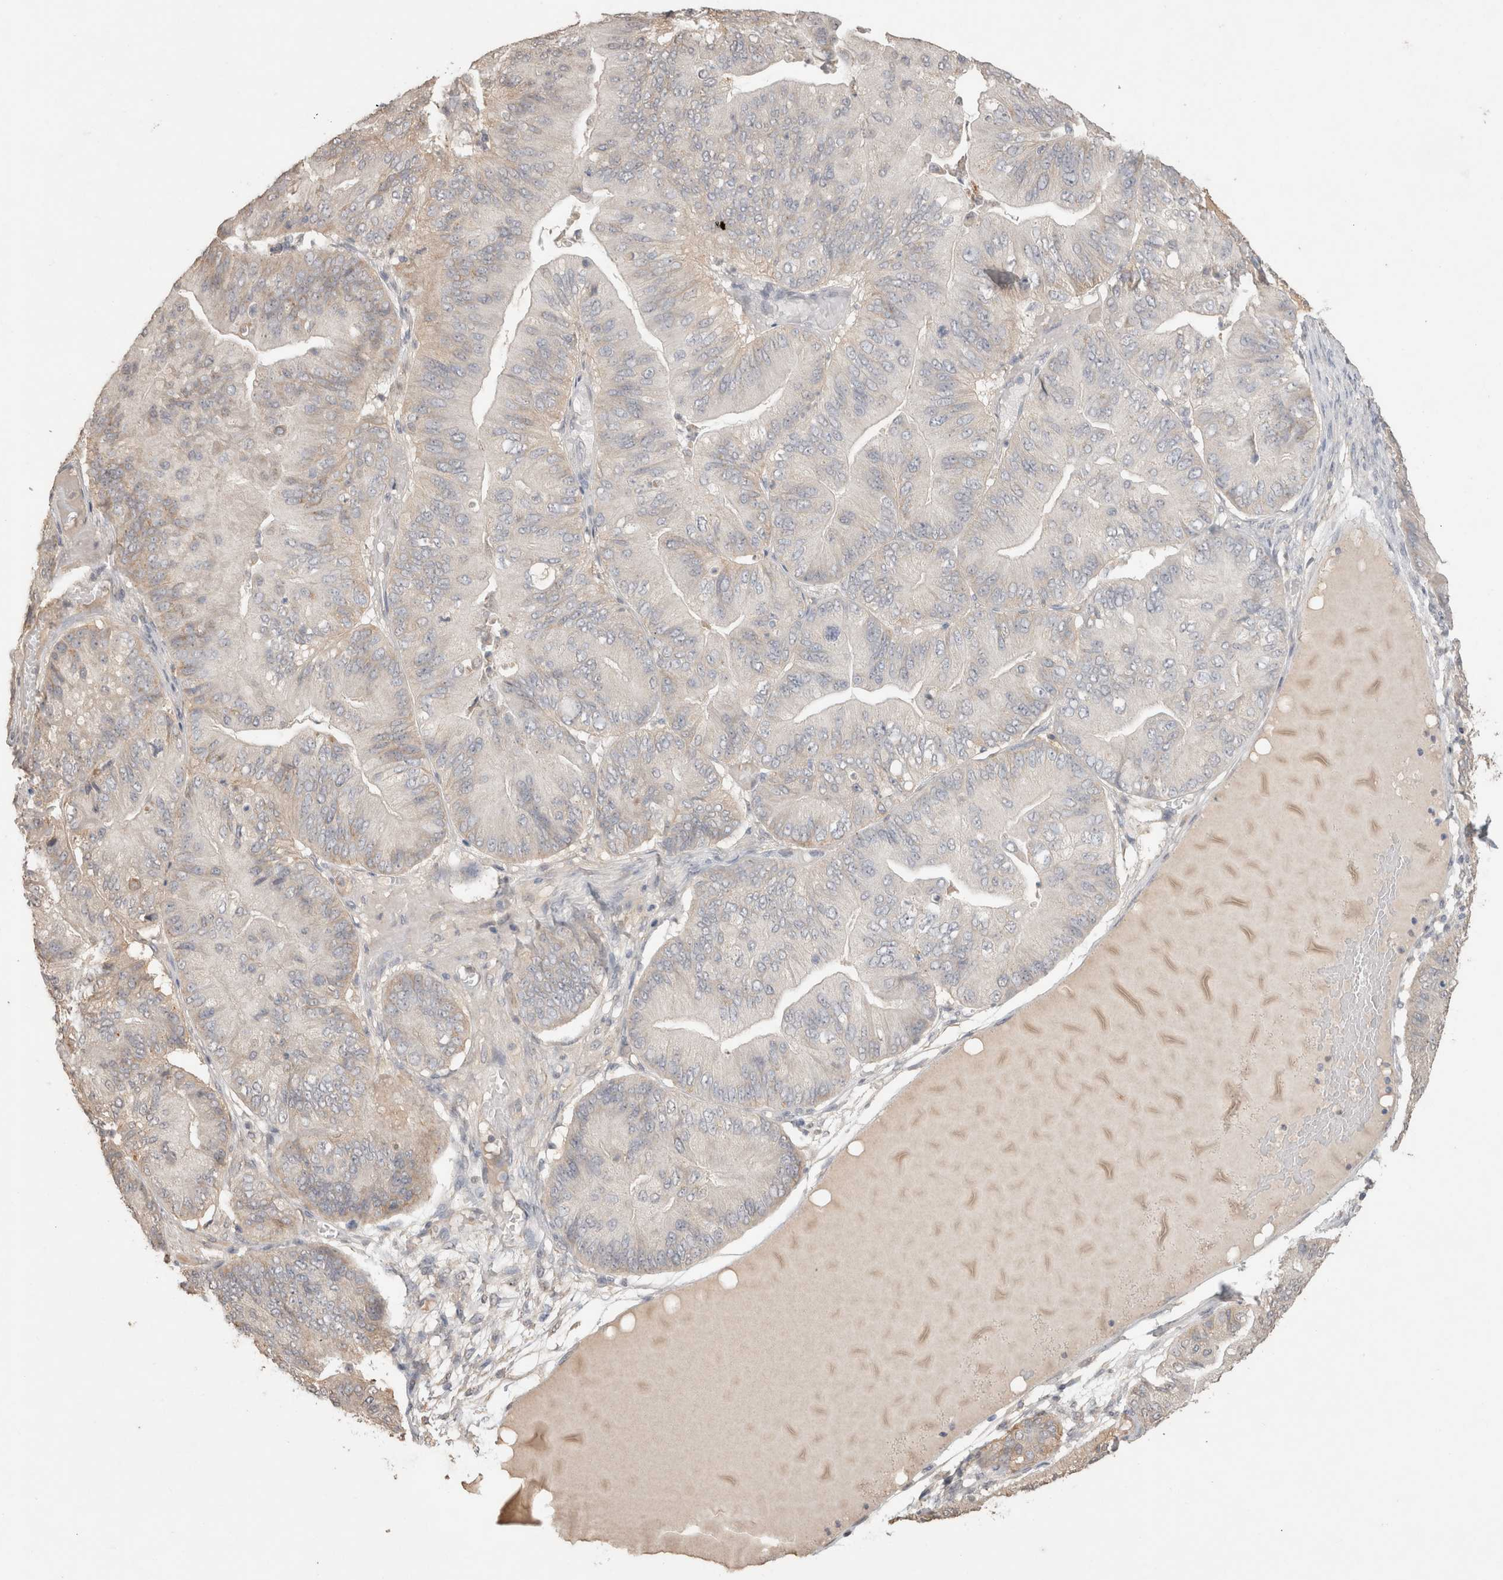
{"staining": {"intensity": "negative", "quantity": "none", "location": "none"}, "tissue": "ovarian cancer", "cell_type": "Tumor cells", "image_type": "cancer", "snomed": [{"axis": "morphology", "description": "Cystadenocarcinoma, mucinous, NOS"}, {"axis": "topography", "description": "Ovary"}], "caption": "Immunohistochemistry (IHC) micrograph of ovarian cancer (mucinous cystadenocarcinoma) stained for a protein (brown), which demonstrates no staining in tumor cells.", "gene": "NAALADL2", "patient": {"sex": "female", "age": 61}}